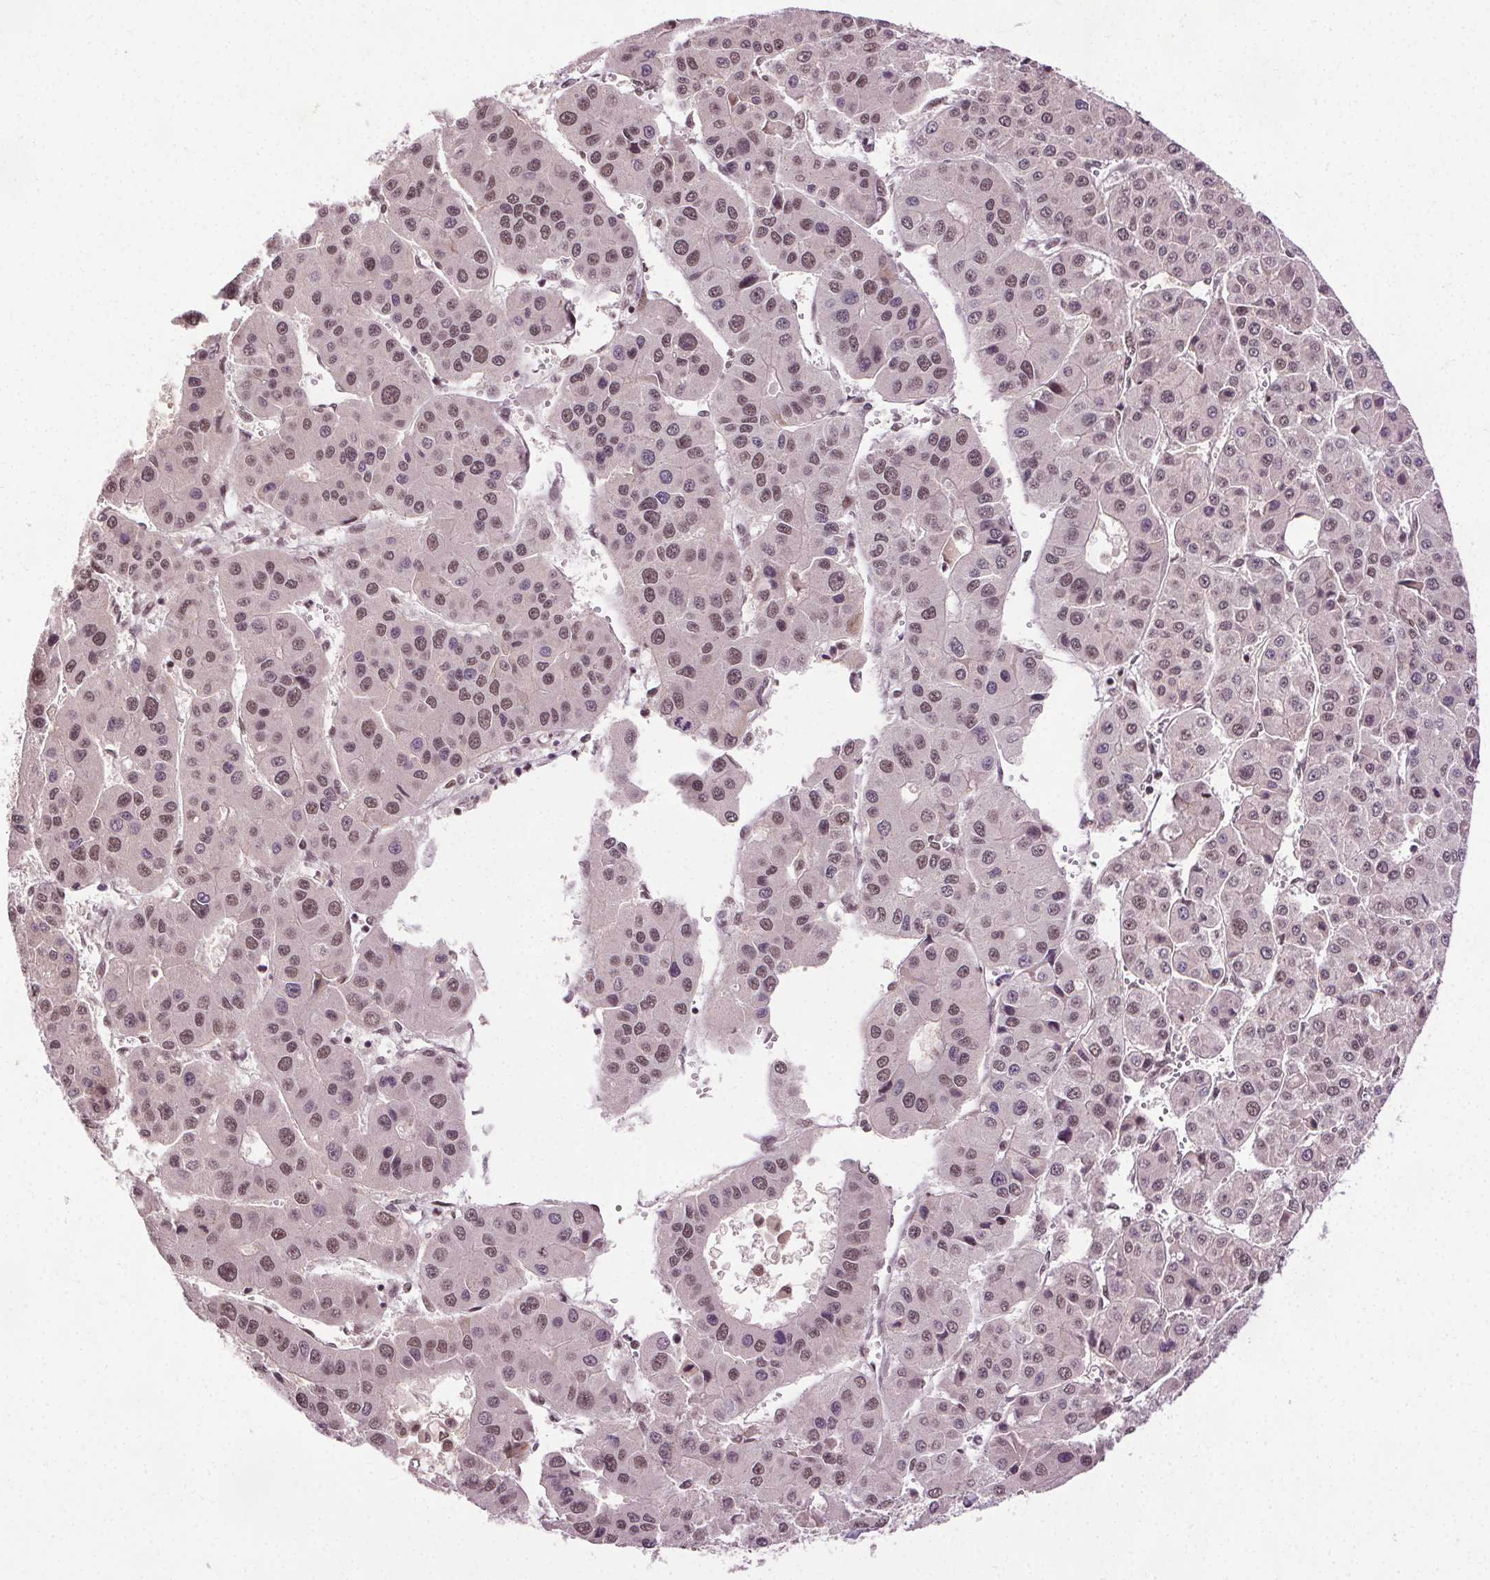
{"staining": {"intensity": "moderate", "quantity": ">75%", "location": "nuclear"}, "tissue": "liver cancer", "cell_type": "Tumor cells", "image_type": "cancer", "snomed": [{"axis": "morphology", "description": "Carcinoma, Hepatocellular, NOS"}, {"axis": "topography", "description": "Liver"}], "caption": "IHC staining of hepatocellular carcinoma (liver), which shows medium levels of moderate nuclear positivity in about >75% of tumor cells indicating moderate nuclear protein expression. The staining was performed using DAB (brown) for protein detection and nuclei were counterstained in hematoxylin (blue).", "gene": "MED6", "patient": {"sex": "male", "age": 73}}